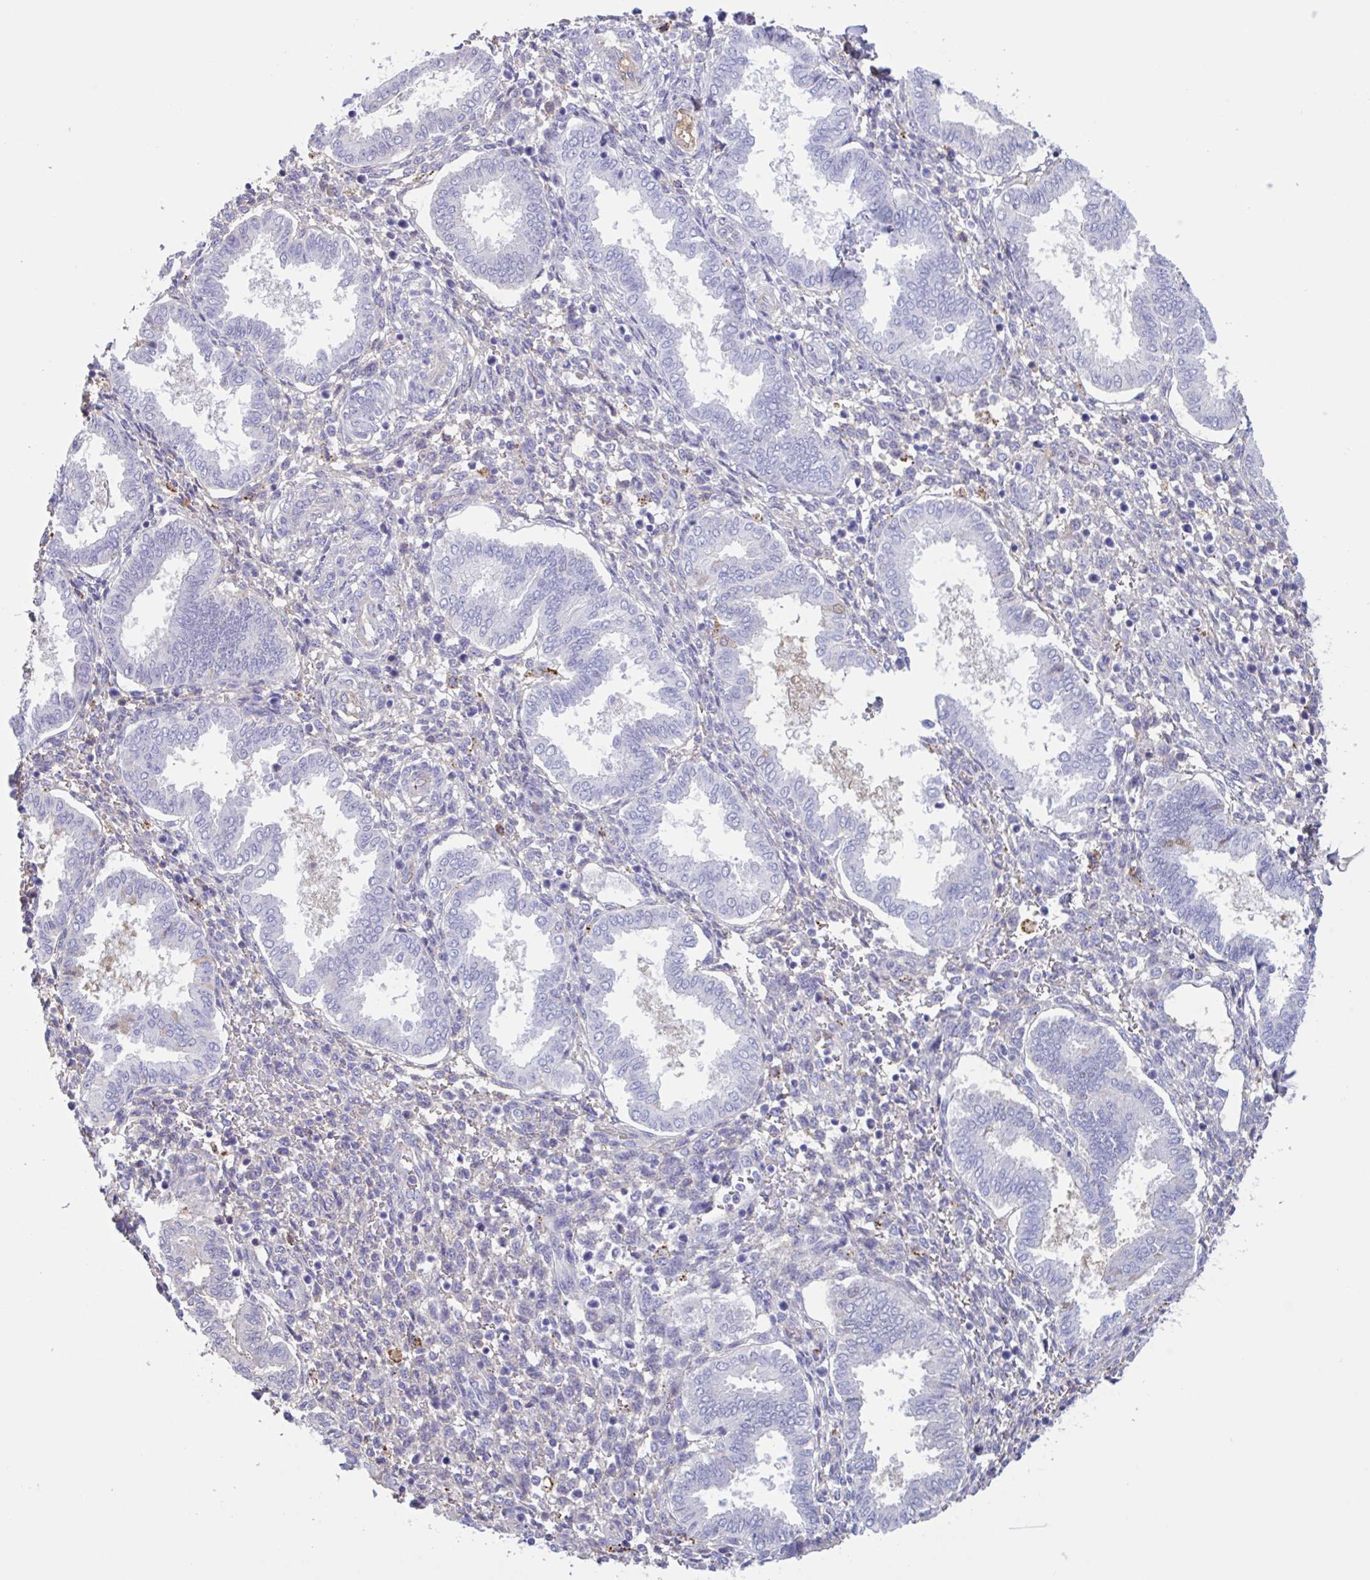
{"staining": {"intensity": "negative", "quantity": "none", "location": "none"}, "tissue": "endometrium", "cell_type": "Cells in endometrial stroma", "image_type": "normal", "snomed": [{"axis": "morphology", "description": "Normal tissue, NOS"}, {"axis": "topography", "description": "Endometrium"}], "caption": "The image displays no significant positivity in cells in endometrial stroma of endometrium.", "gene": "LARGE2", "patient": {"sex": "female", "age": 24}}